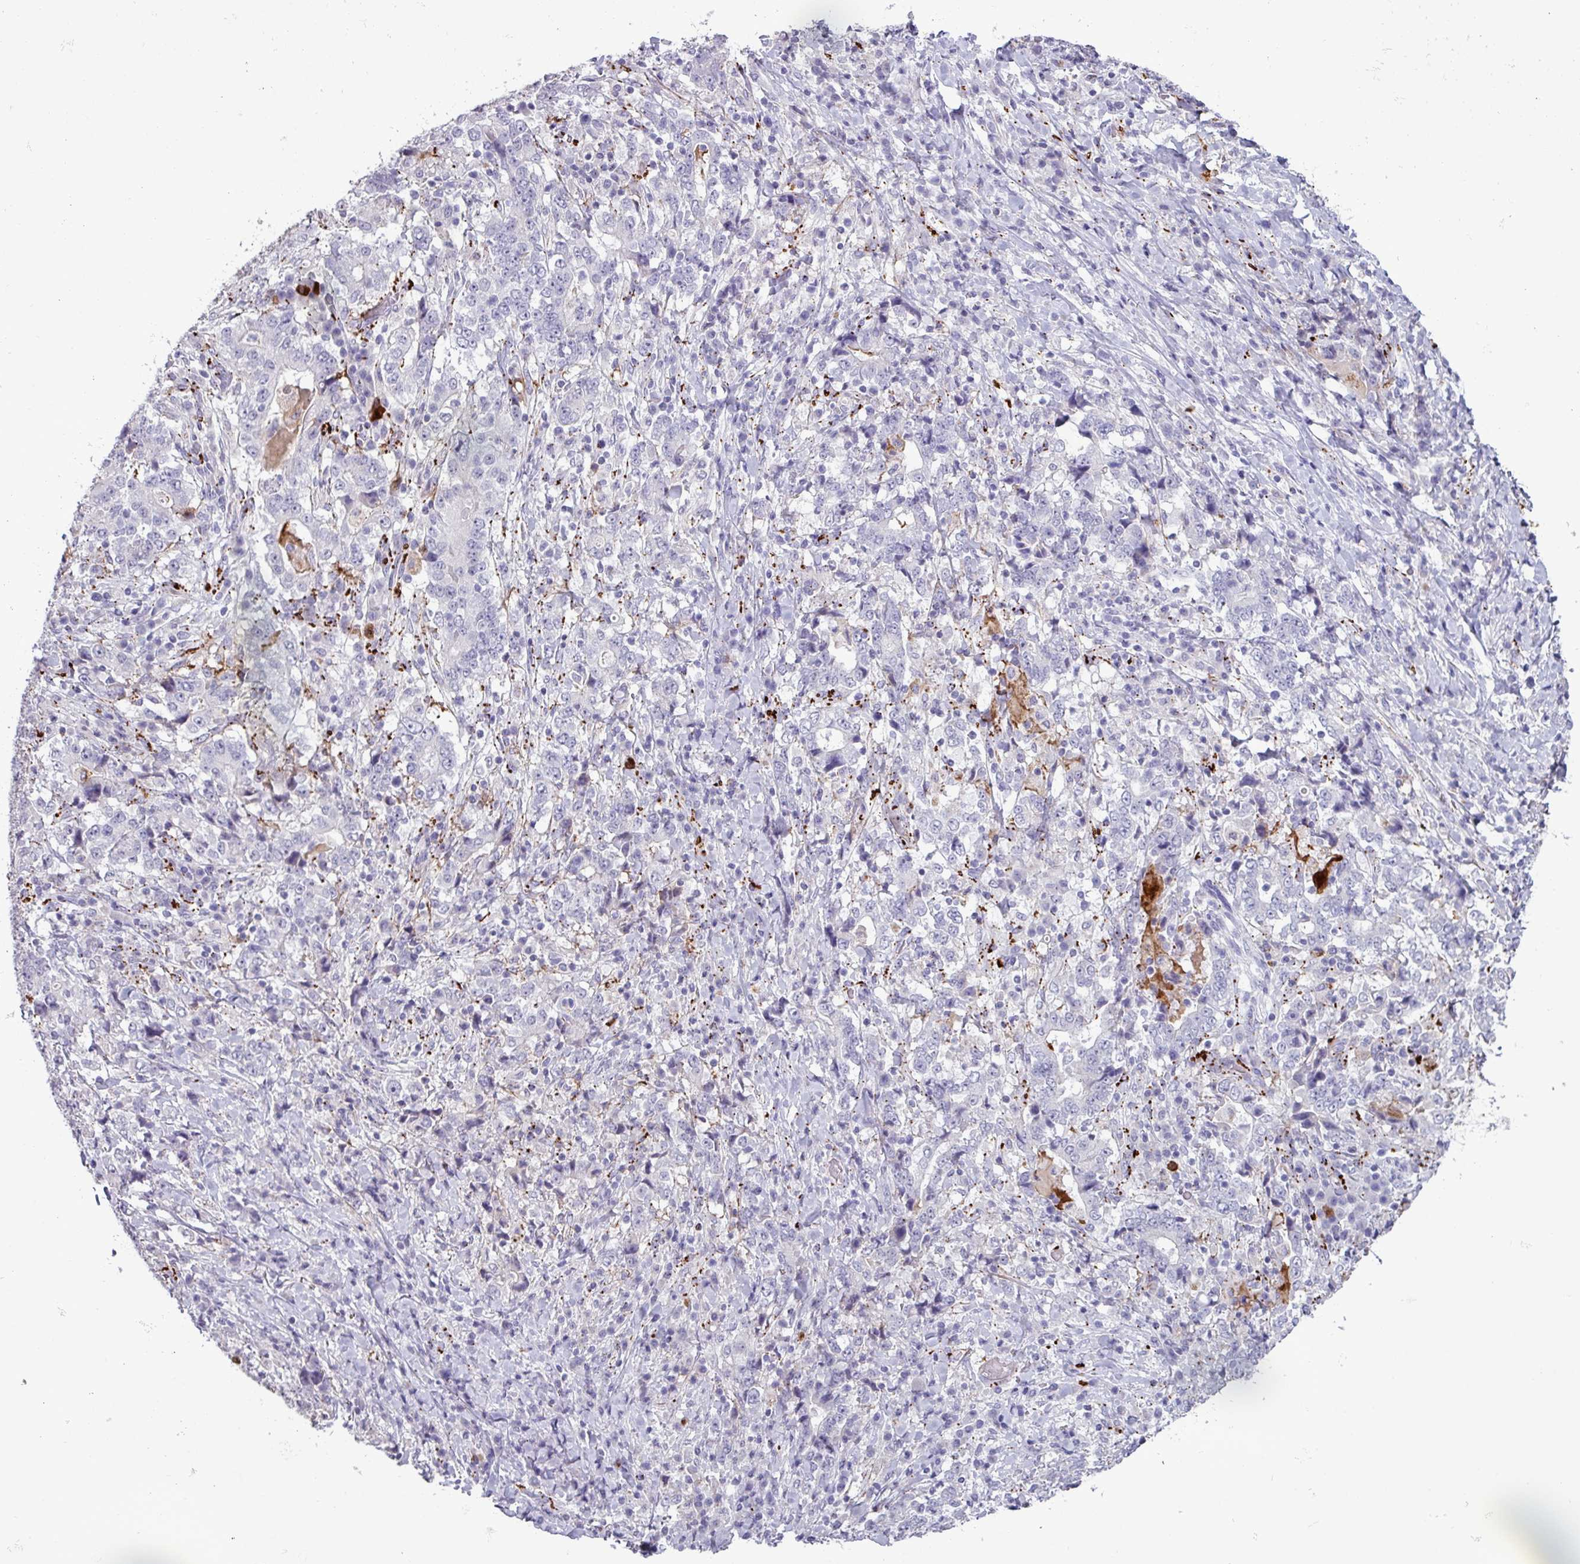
{"staining": {"intensity": "negative", "quantity": "none", "location": "none"}, "tissue": "stomach cancer", "cell_type": "Tumor cells", "image_type": "cancer", "snomed": [{"axis": "morphology", "description": "Normal tissue, NOS"}, {"axis": "morphology", "description": "Adenocarcinoma, NOS"}, {"axis": "topography", "description": "Stomach, upper"}, {"axis": "topography", "description": "Stomach"}], "caption": "Tumor cells show no significant protein expression in stomach adenocarcinoma.", "gene": "PLIN2", "patient": {"sex": "male", "age": 59}}